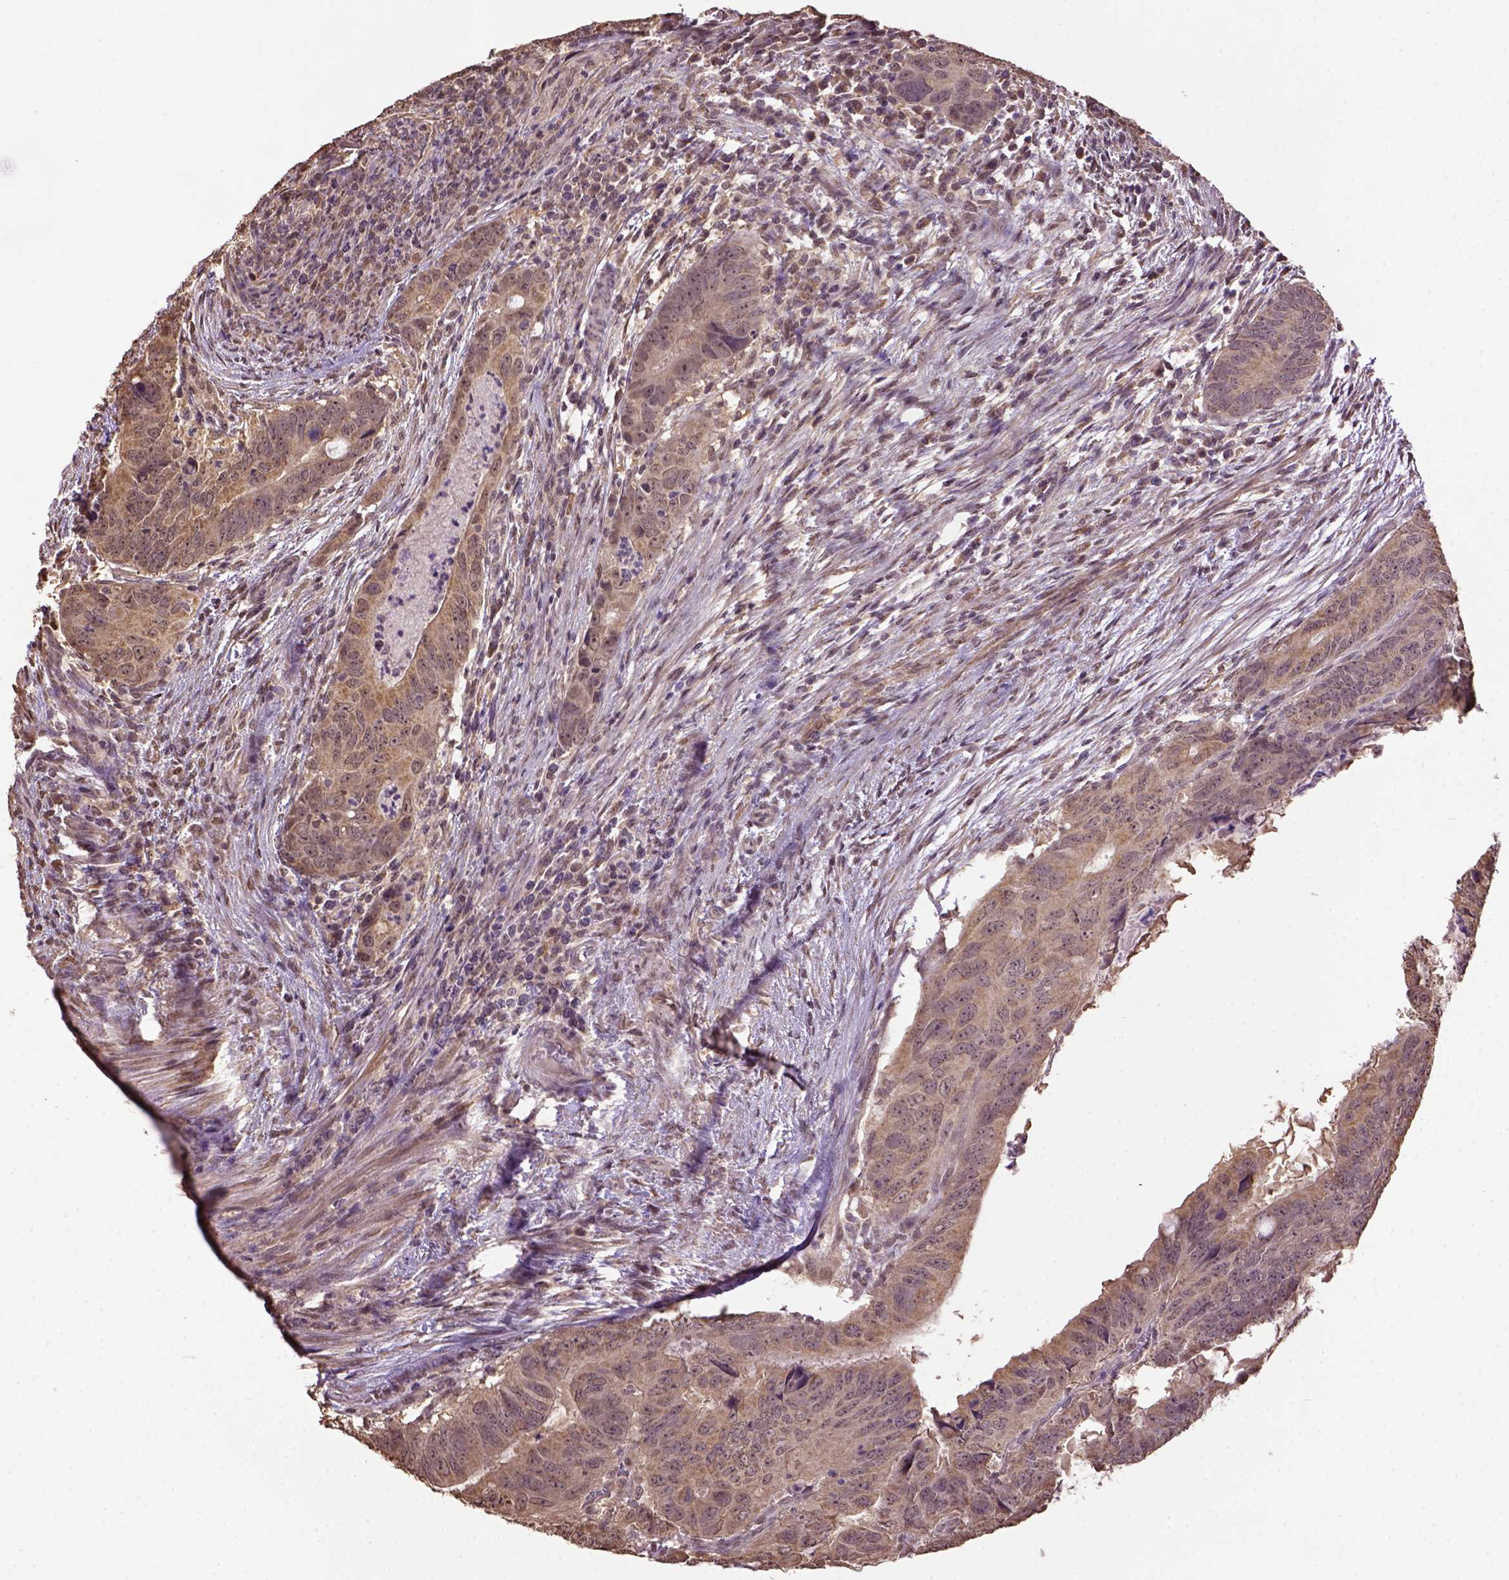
{"staining": {"intensity": "weak", "quantity": ">75%", "location": "cytoplasmic/membranous"}, "tissue": "colorectal cancer", "cell_type": "Tumor cells", "image_type": "cancer", "snomed": [{"axis": "morphology", "description": "Adenocarcinoma, NOS"}, {"axis": "topography", "description": "Colon"}], "caption": "The image reveals staining of colorectal cancer, revealing weak cytoplasmic/membranous protein staining (brown color) within tumor cells.", "gene": "WDR17", "patient": {"sex": "male", "age": 79}}